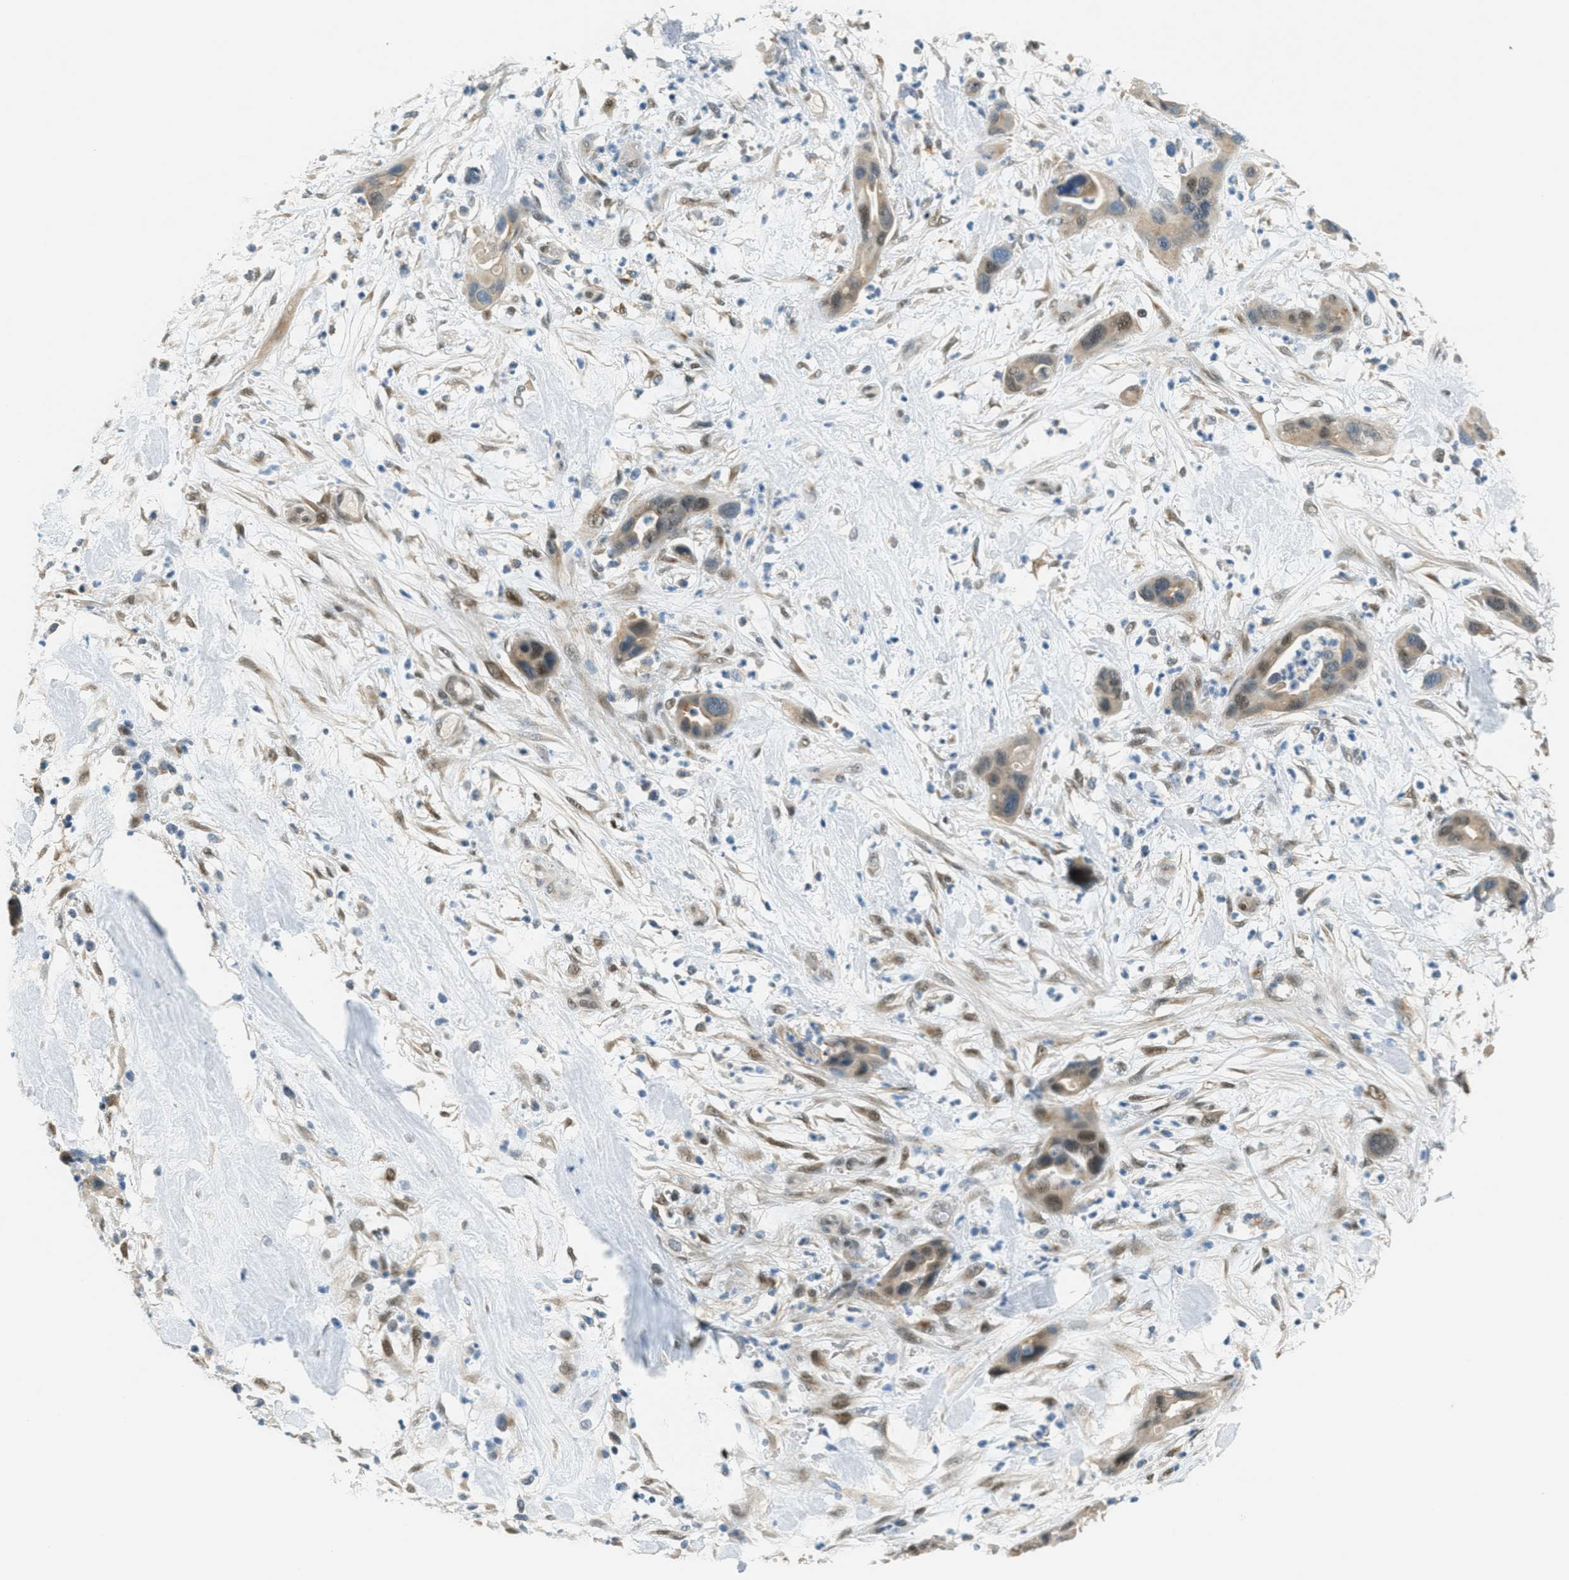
{"staining": {"intensity": "moderate", "quantity": ">75%", "location": "cytoplasmic/membranous"}, "tissue": "pancreatic cancer", "cell_type": "Tumor cells", "image_type": "cancer", "snomed": [{"axis": "morphology", "description": "Adenocarcinoma, NOS"}, {"axis": "topography", "description": "Pancreas"}], "caption": "Immunohistochemical staining of pancreatic cancer (adenocarcinoma) demonstrates medium levels of moderate cytoplasmic/membranous protein staining in about >75% of tumor cells.", "gene": "TCF3", "patient": {"sex": "female", "age": 71}}